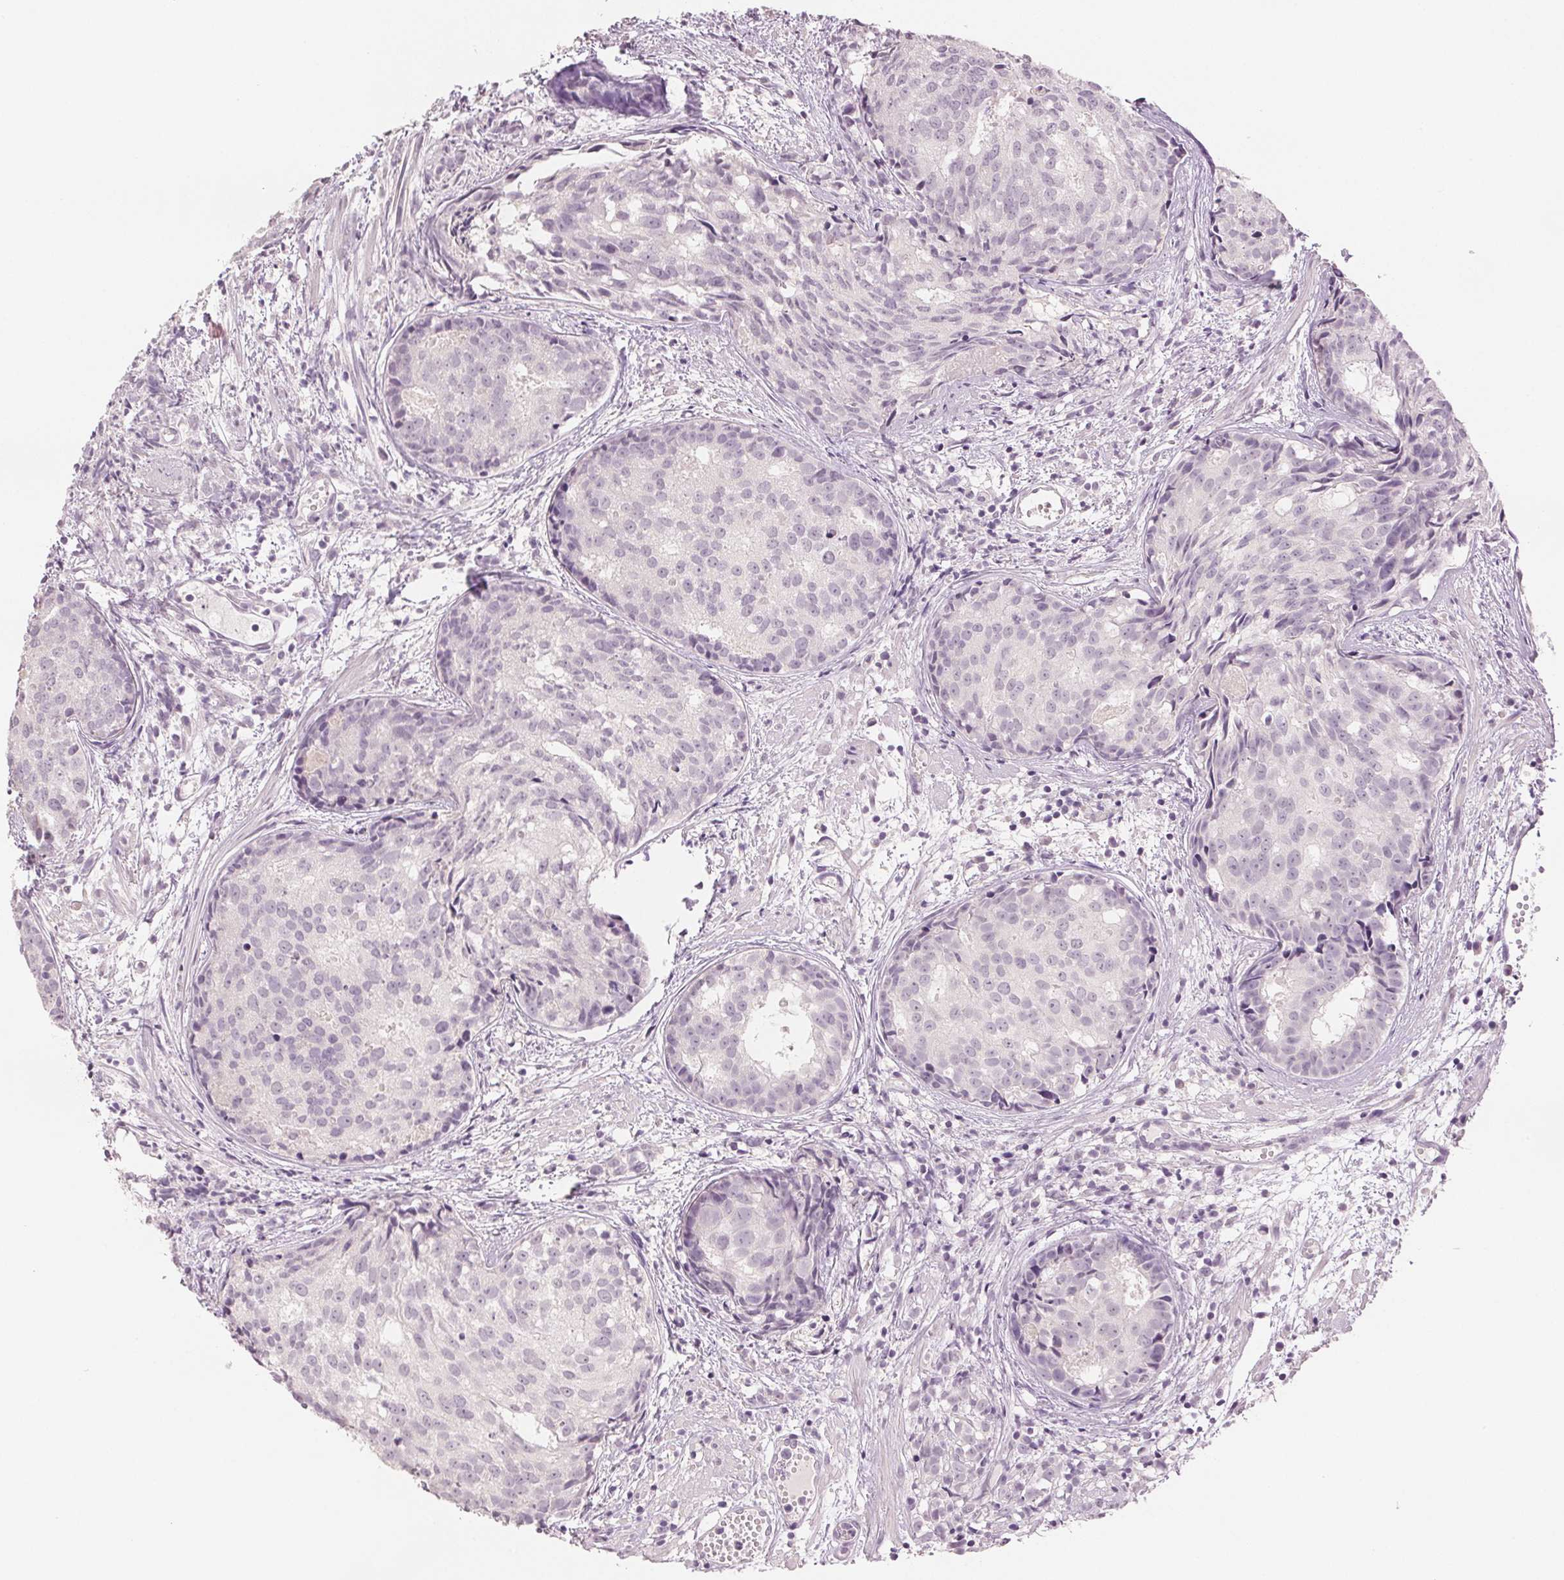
{"staining": {"intensity": "negative", "quantity": "none", "location": "none"}, "tissue": "prostate cancer", "cell_type": "Tumor cells", "image_type": "cancer", "snomed": [{"axis": "morphology", "description": "Adenocarcinoma, High grade"}, {"axis": "topography", "description": "Prostate"}], "caption": "This is an immunohistochemistry photomicrograph of human adenocarcinoma (high-grade) (prostate). There is no staining in tumor cells.", "gene": "SCGN", "patient": {"sex": "male", "age": 58}}